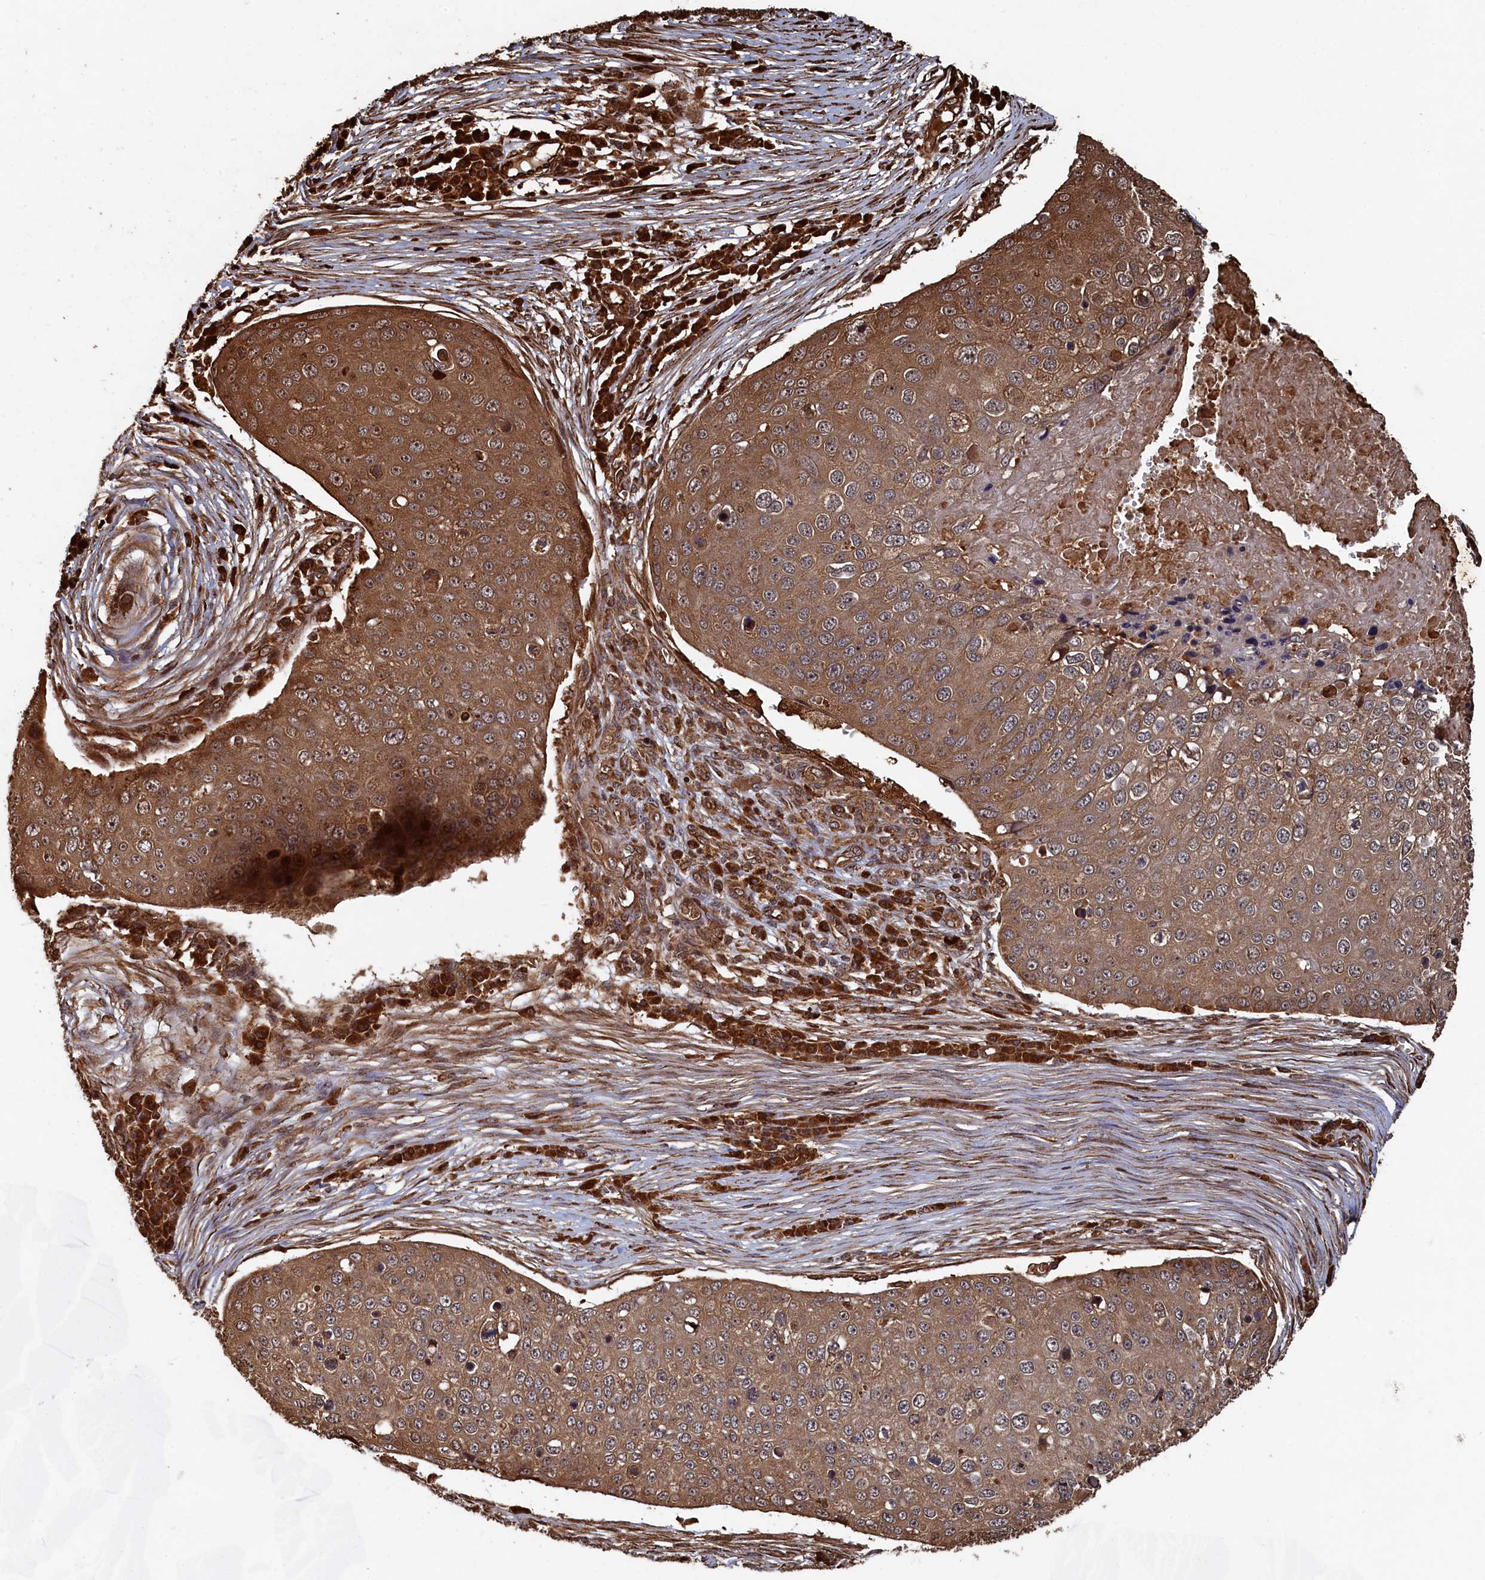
{"staining": {"intensity": "moderate", "quantity": ">75%", "location": "cytoplasmic/membranous"}, "tissue": "skin cancer", "cell_type": "Tumor cells", "image_type": "cancer", "snomed": [{"axis": "morphology", "description": "Squamous cell carcinoma, NOS"}, {"axis": "topography", "description": "Skin"}], "caption": "Squamous cell carcinoma (skin) stained for a protein exhibits moderate cytoplasmic/membranous positivity in tumor cells. (IHC, brightfield microscopy, high magnification).", "gene": "PIGN", "patient": {"sex": "male", "age": 71}}